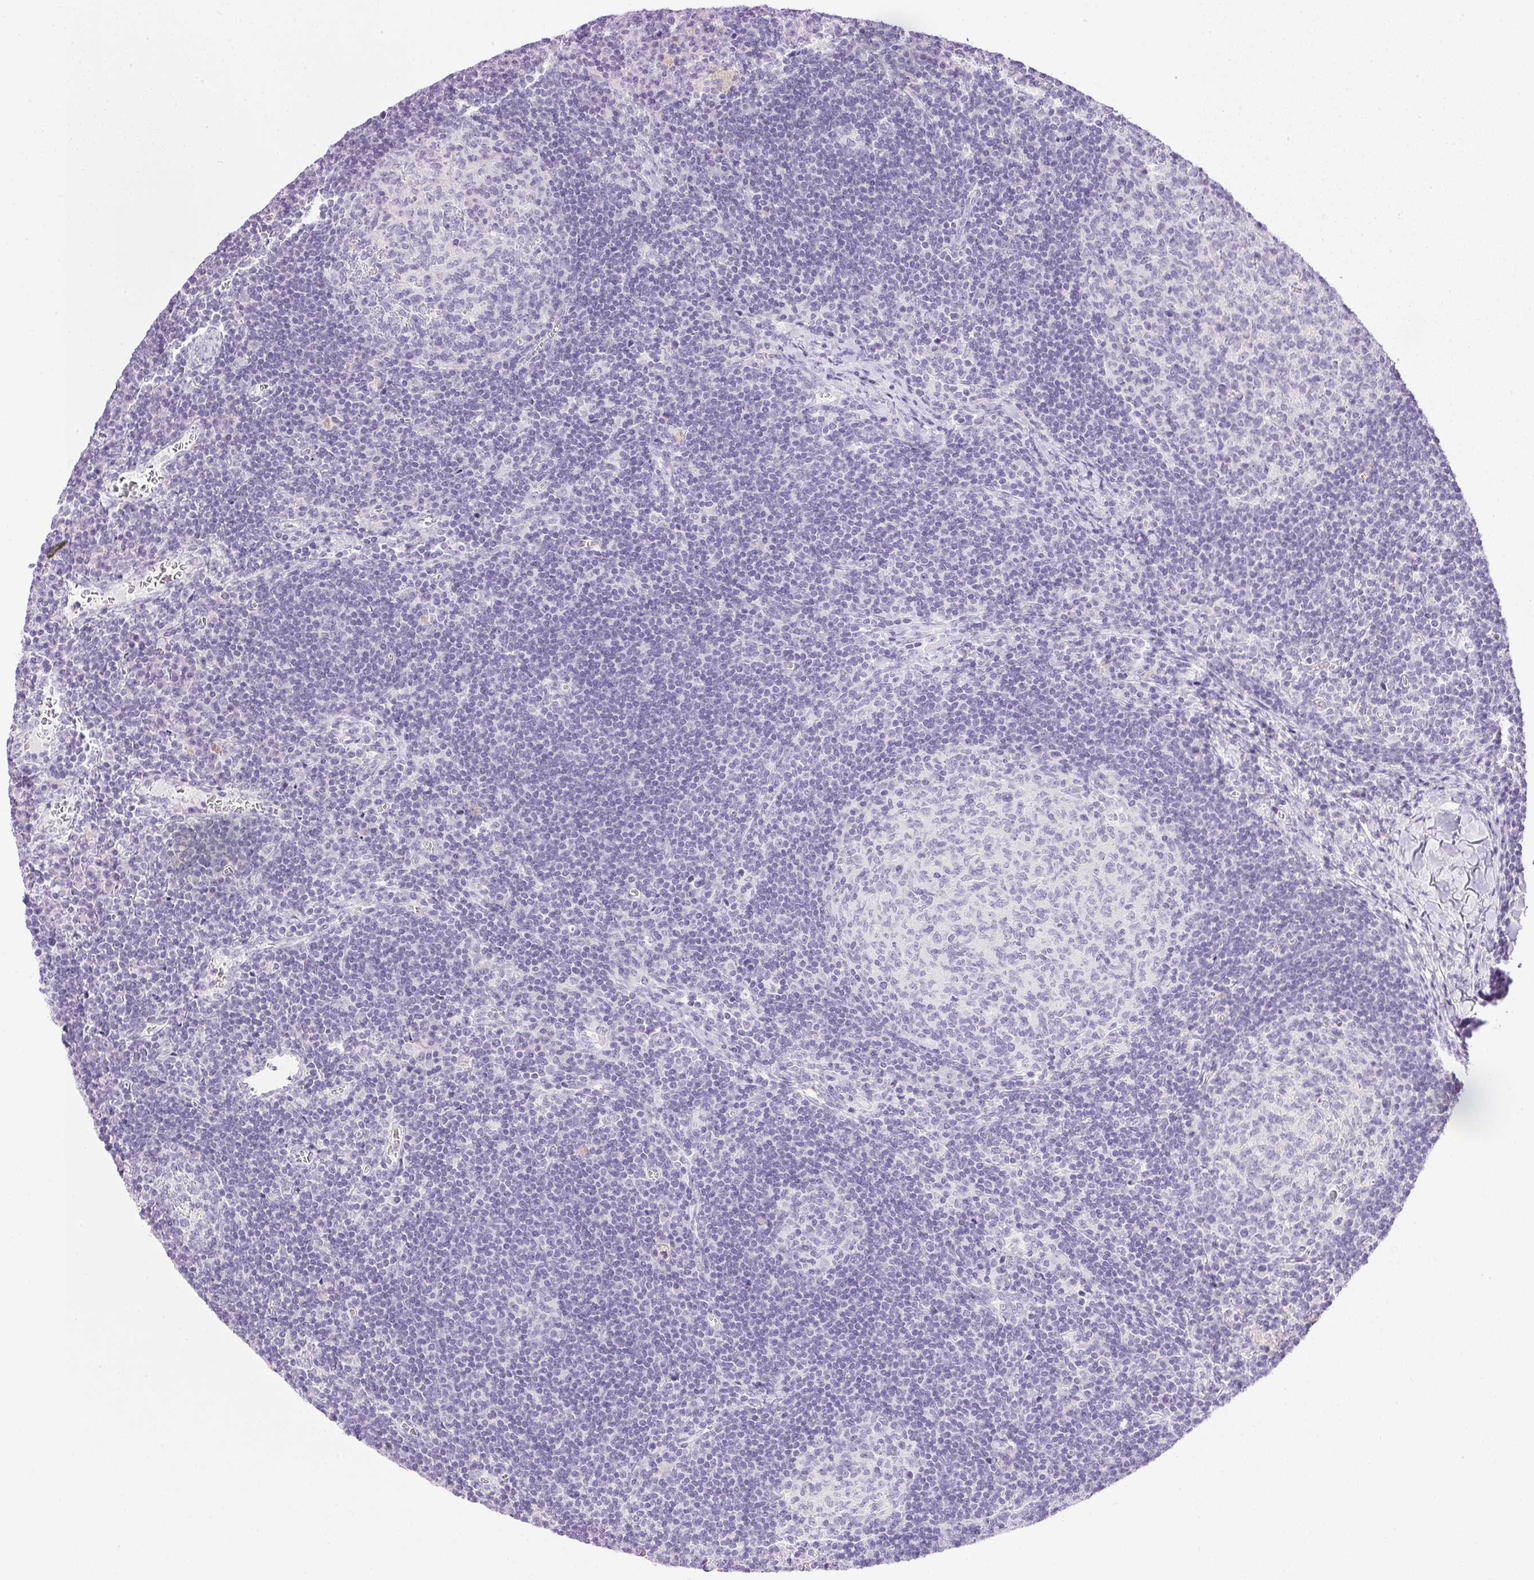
{"staining": {"intensity": "negative", "quantity": "none", "location": "none"}, "tissue": "lymph node", "cell_type": "Germinal center cells", "image_type": "normal", "snomed": [{"axis": "morphology", "description": "Normal tissue, NOS"}, {"axis": "topography", "description": "Lymph node"}], "caption": "The photomicrograph exhibits no significant expression in germinal center cells of lymph node.", "gene": "CTRL", "patient": {"sex": "male", "age": 67}}